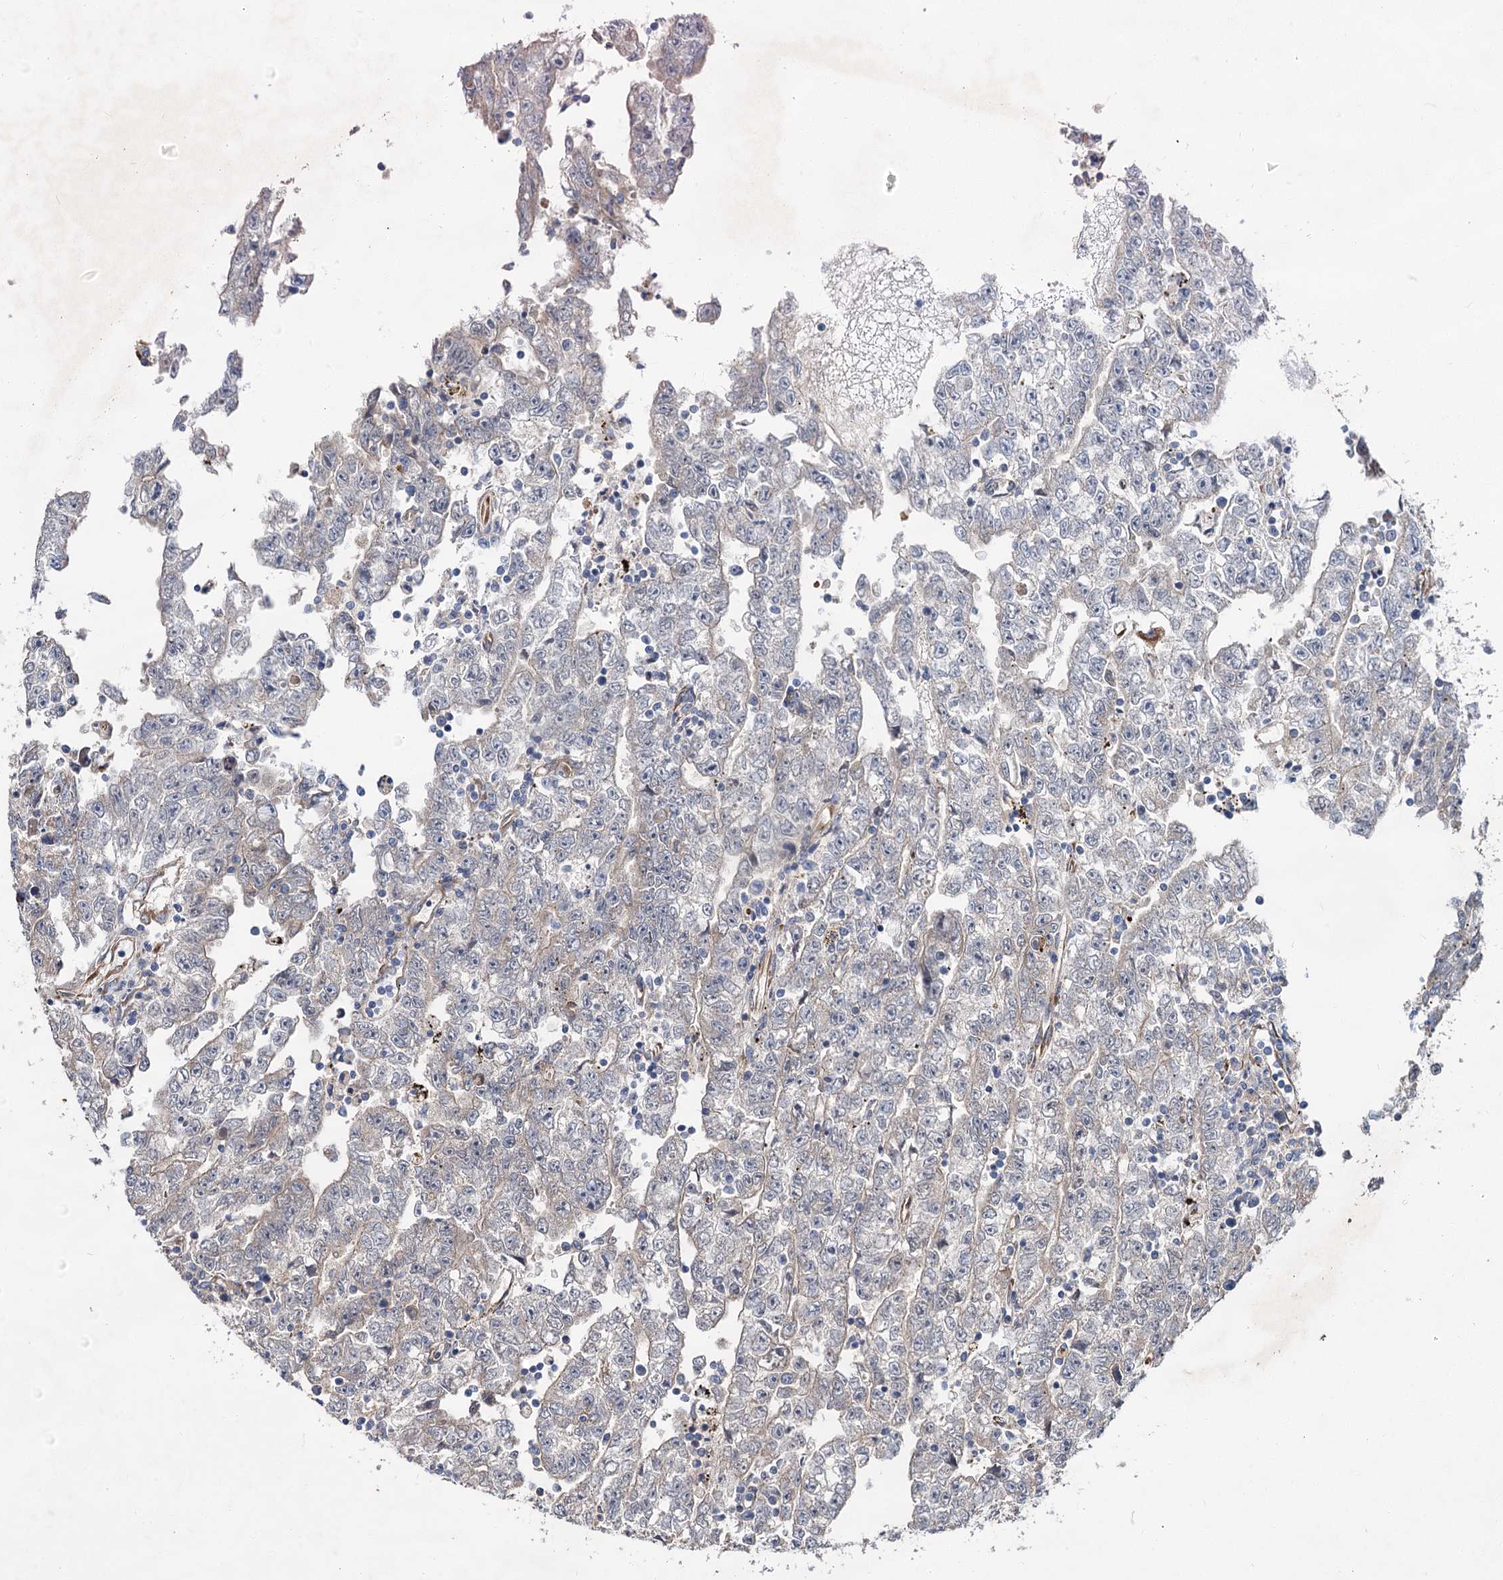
{"staining": {"intensity": "negative", "quantity": "none", "location": "none"}, "tissue": "testis cancer", "cell_type": "Tumor cells", "image_type": "cancer", "snomed": [{"axis": "morphology", "description": "Carcinoma, Embryonal, NOS"}, {"axis": "topography", "description": "Testis"}], "caption": "Tumor cells are negative for protein expression in human testis cancer. (IHC, brightfield microscopy, high magnification).", "gene": "PTDSS2", "patient": {"sex": "male", "age": 25}}